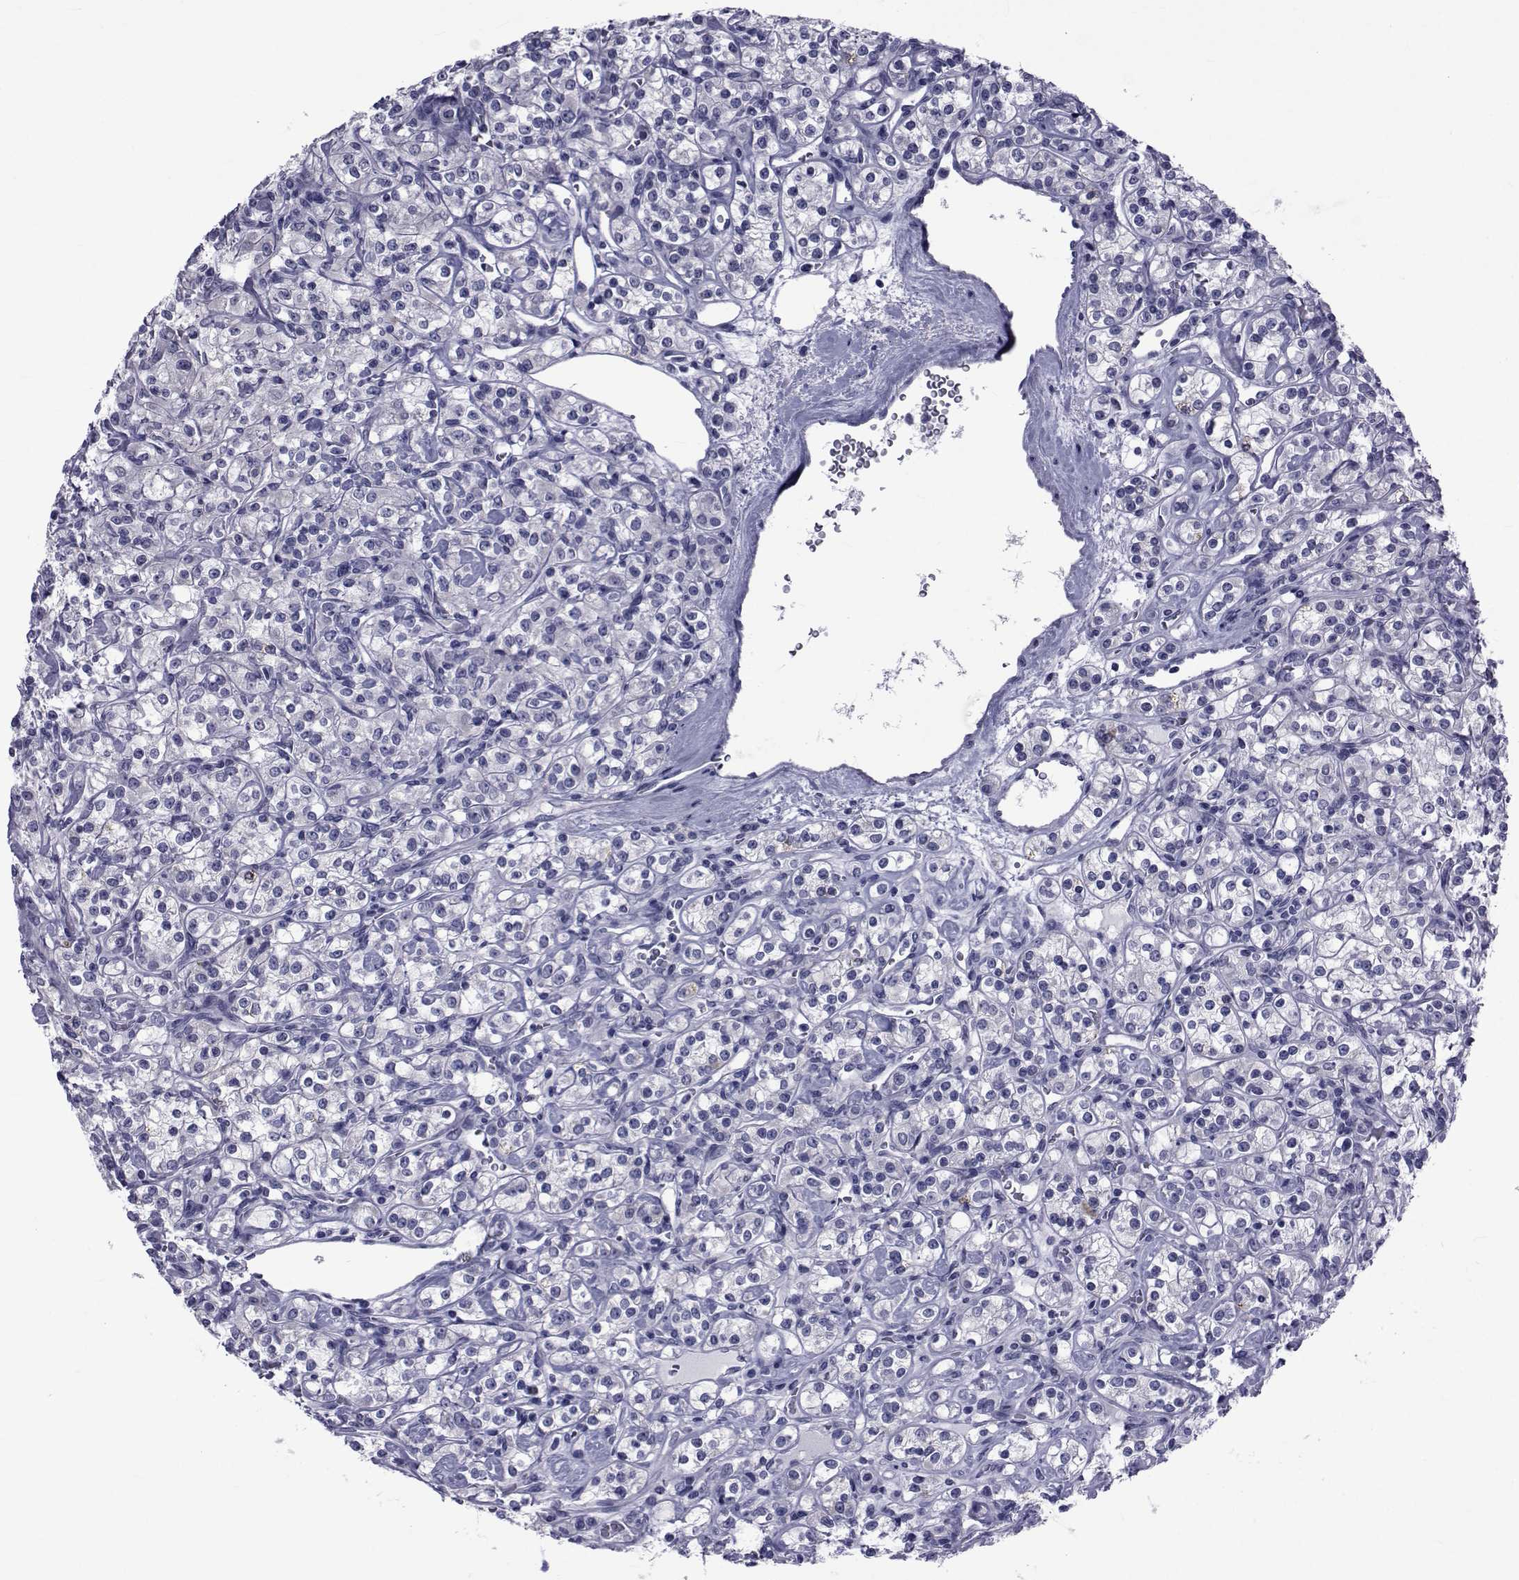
{"staining": {"intensity": "negative", "quantity": "none", "location": "none"}, "tissue": "renal cancer", "cell_type": "Tumor cells", "image_type": "cancer", "snomed": [{"axis": "morphology", "description": "Adenocarcinoma, NOS"}, {"axis": "topography", "description": "Kidney"}], "caption": "This photomicrograph is of renal cancer stained with immunohistochemistry (IHC) to label a protein in brown with the nuclei are counter-stained blue. There is no expression in tumor cells. Brightfield microscopy of immunohistochemistry stained with DAB (3,3'-diaminobenzidine) (brown) and hematoxylin (blue), captured at high magnification.", "gene": "GKAP1", "patient": {"sex": "male", "age": 77}}